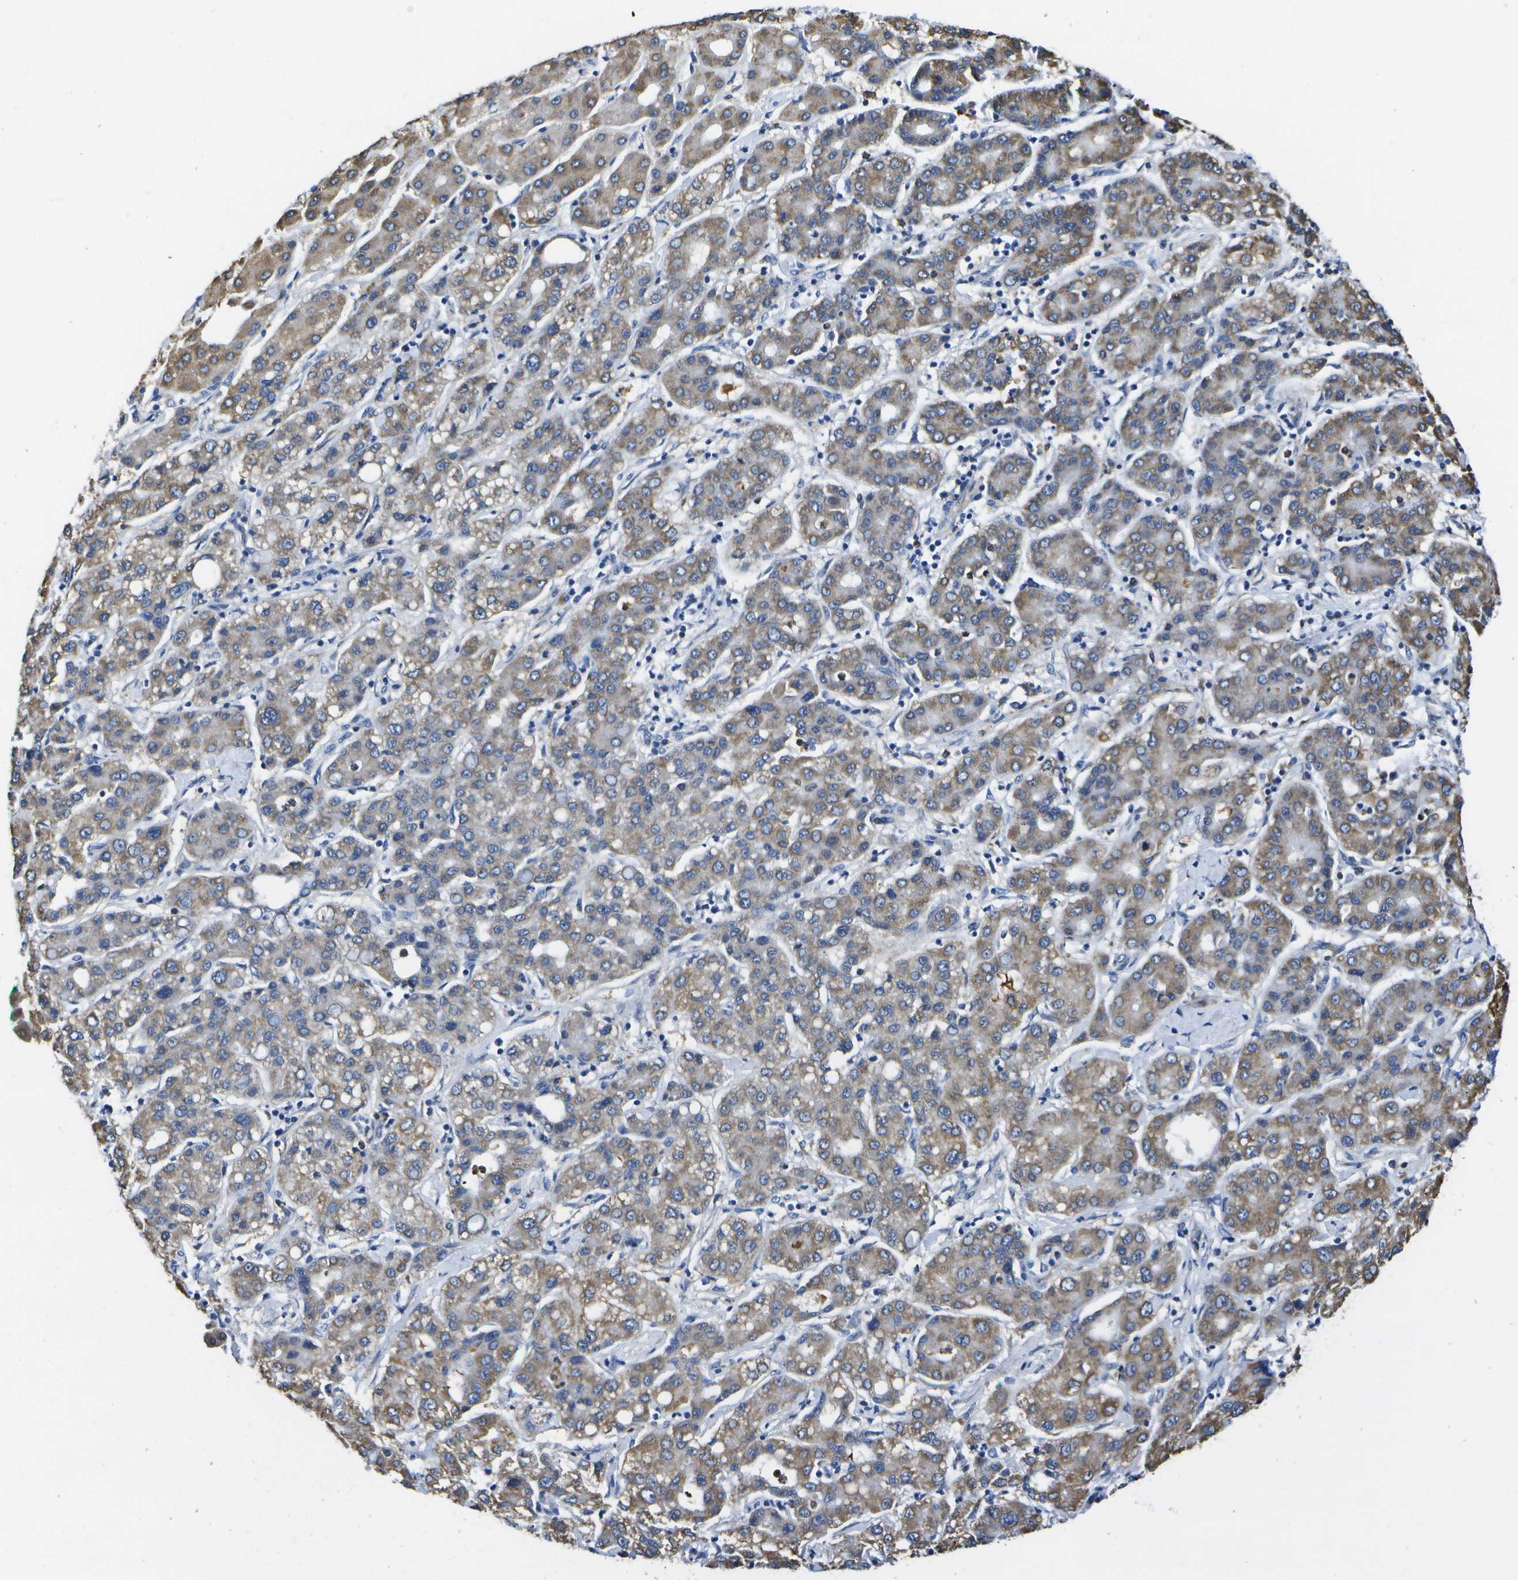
{"staining": {"intensity": "moderate", "quantity": ">75%", "location": "cytoplasmic/membranous"}, "tissue": "liver cancer", "cell_type": "Tumor cells", "image_type": "cancer", "snomed": [{"axis": "morphology", "description": "Carcinoma, Hepatocellular, NOS"}, {"axis": "topography", "description": "Liver"}], "caption": "Liver cancer was stained to show a protein in brown. There is medium levels of moderate cytoplasmic/membranous expression in about >75% of tumor cells. (DAB (3,3'-diaminobenzidine) = brown stain, brightfield microscopy at high magnification).", "gene": "DSE", "patient": {"sex": "male", "age": 65}}